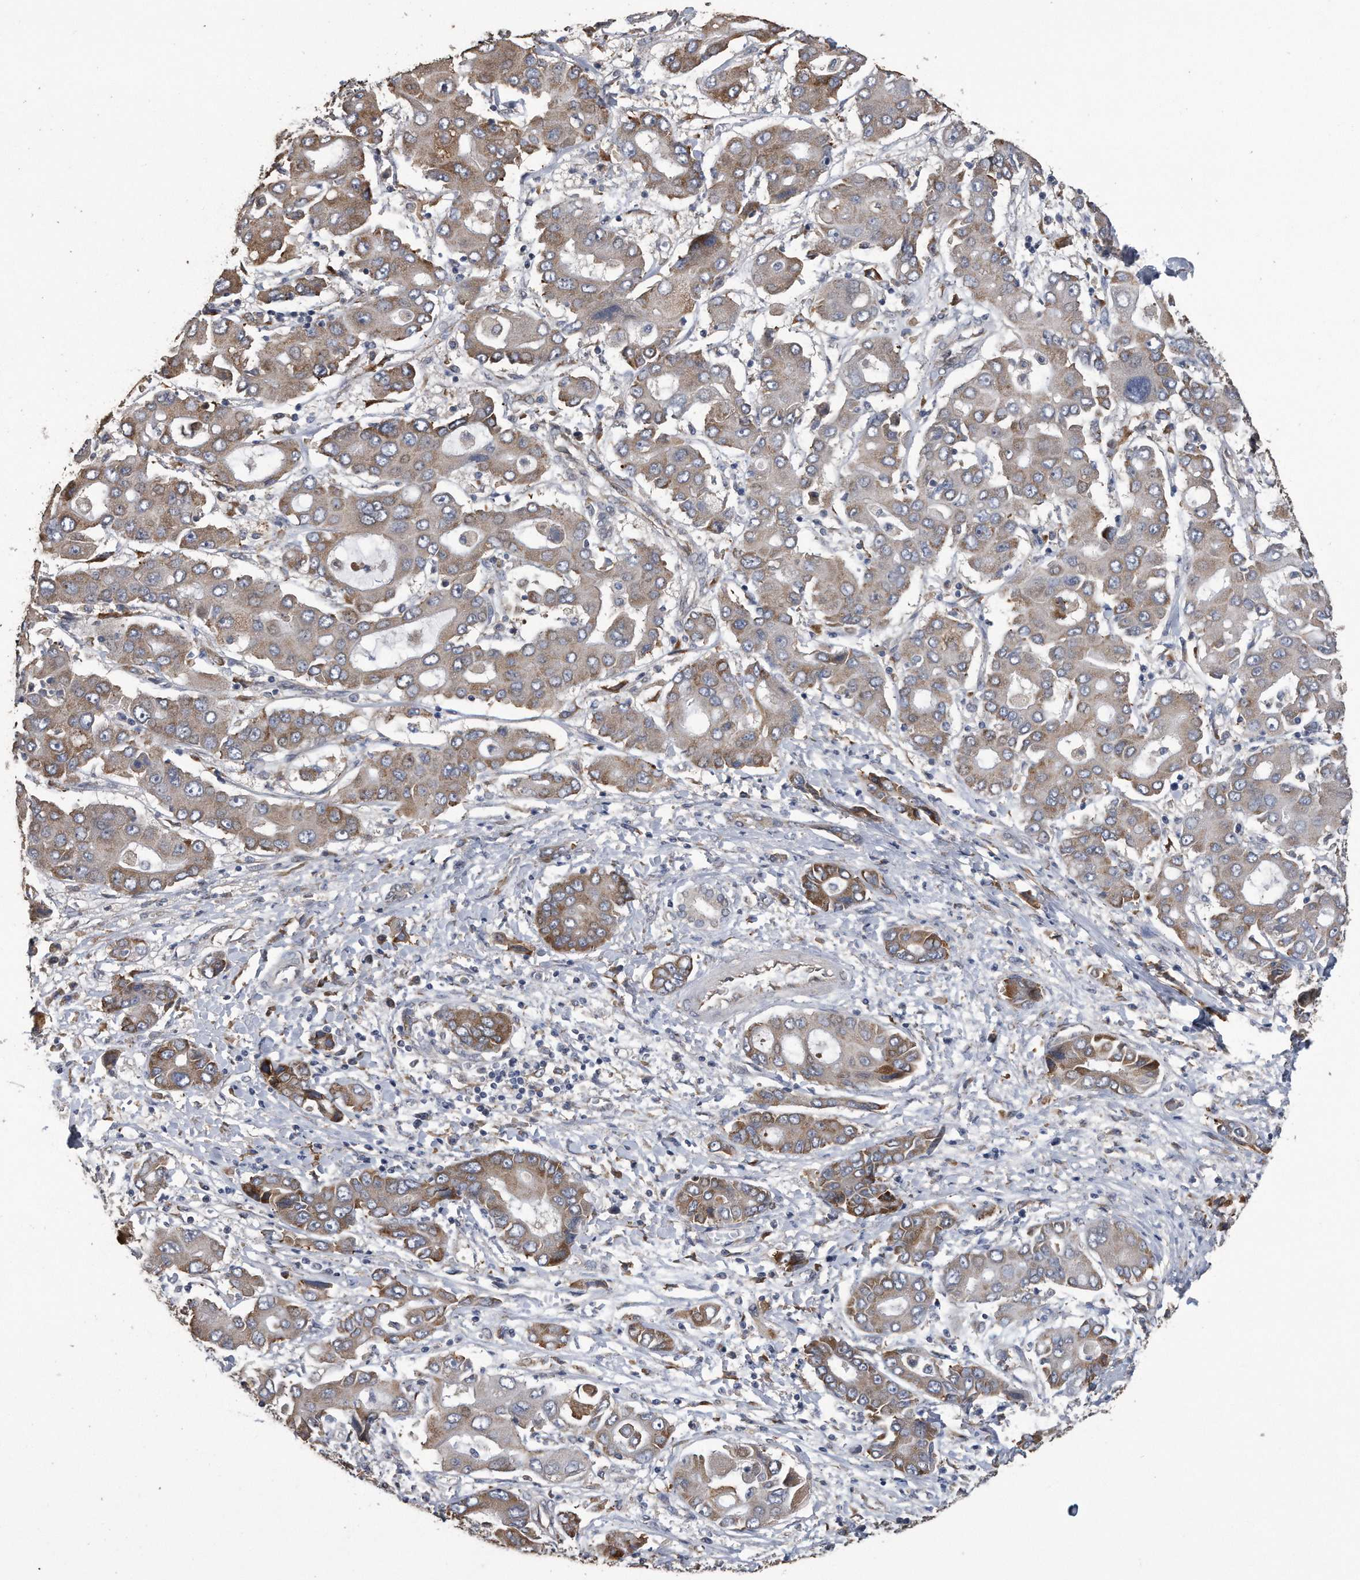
{"staining": {"intensity": "moderate", "quantity": "<25%", "location": "cytoplasmic/membranous"}, "tissue": "liver cancer", "cell_type": "Tumor cells", "image_type": "cancer", "snomed": [{"axis": "morphology", "description": "Cholangiocarcinoma"}, {"axis": "topography", "description": "Liver"}], "caption": "A brown stain shows moderate cytoplasmic/membranous positivity of a protein in human cholangiocarcinoma (liver) tumor cells.", "gene": "PCLO", "patient": {"sex": "male", "age": 67}}